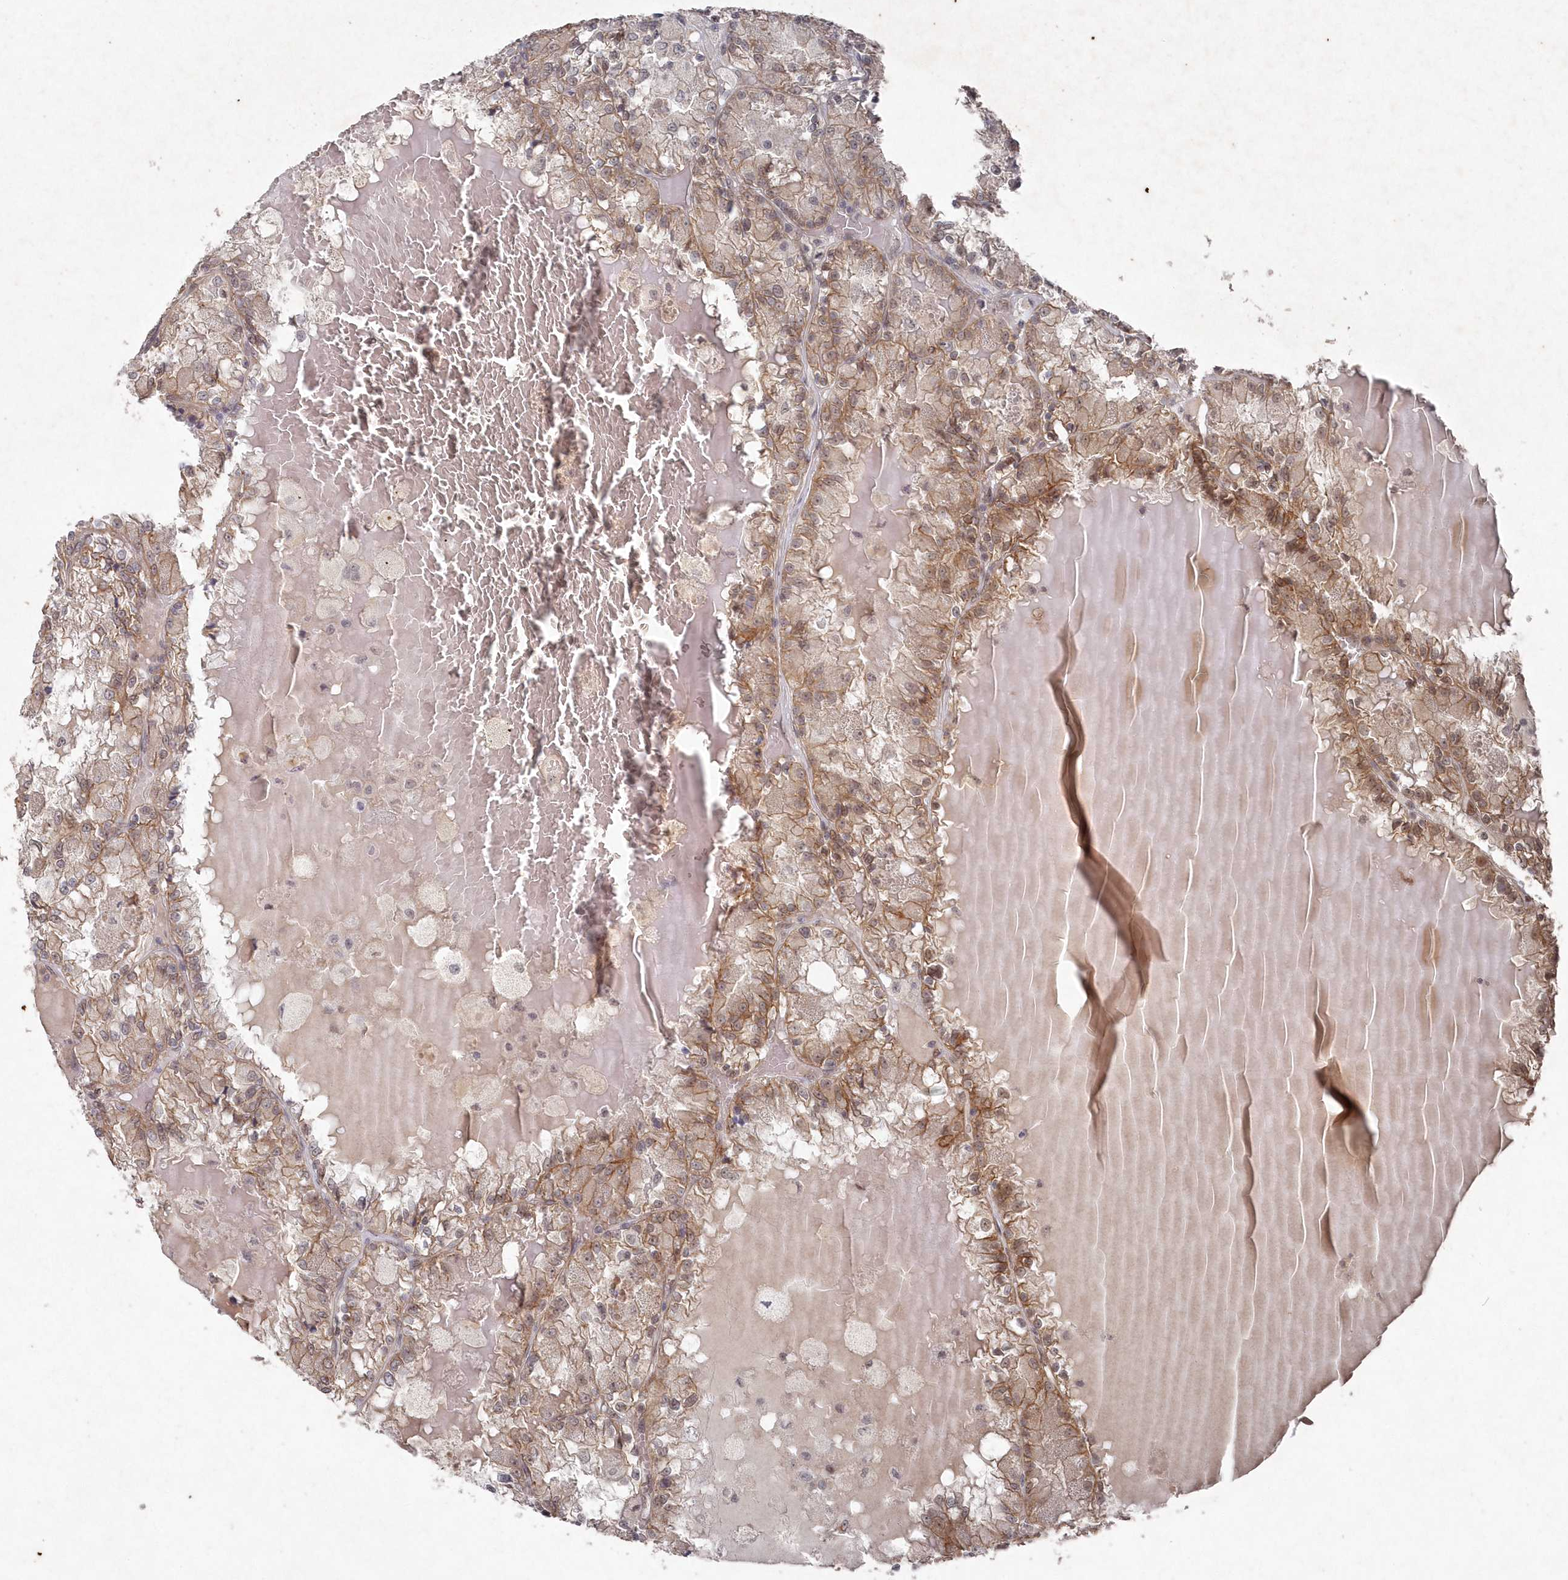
{"staining": {"intensity": "moderate", "quantity": ">75%", "location": "cytoplasmic/membranous"}, "tissue": "renal cancer", "cell_type": "Tumor cells", "image_type": "cancer", "snomed": [{"axis": "morphology", "description": "Adenocarcinoma, NOS"}, {"axis": "topography", "description": "Kidney"}], "caption": "A brown stain highlights moderate cytoplasmic/membranous staining of a protein in human adenocarcinoma (renal) tumor cells.", "gene": "VSIG2", "patient": {"sex": "female", "age": 56}}